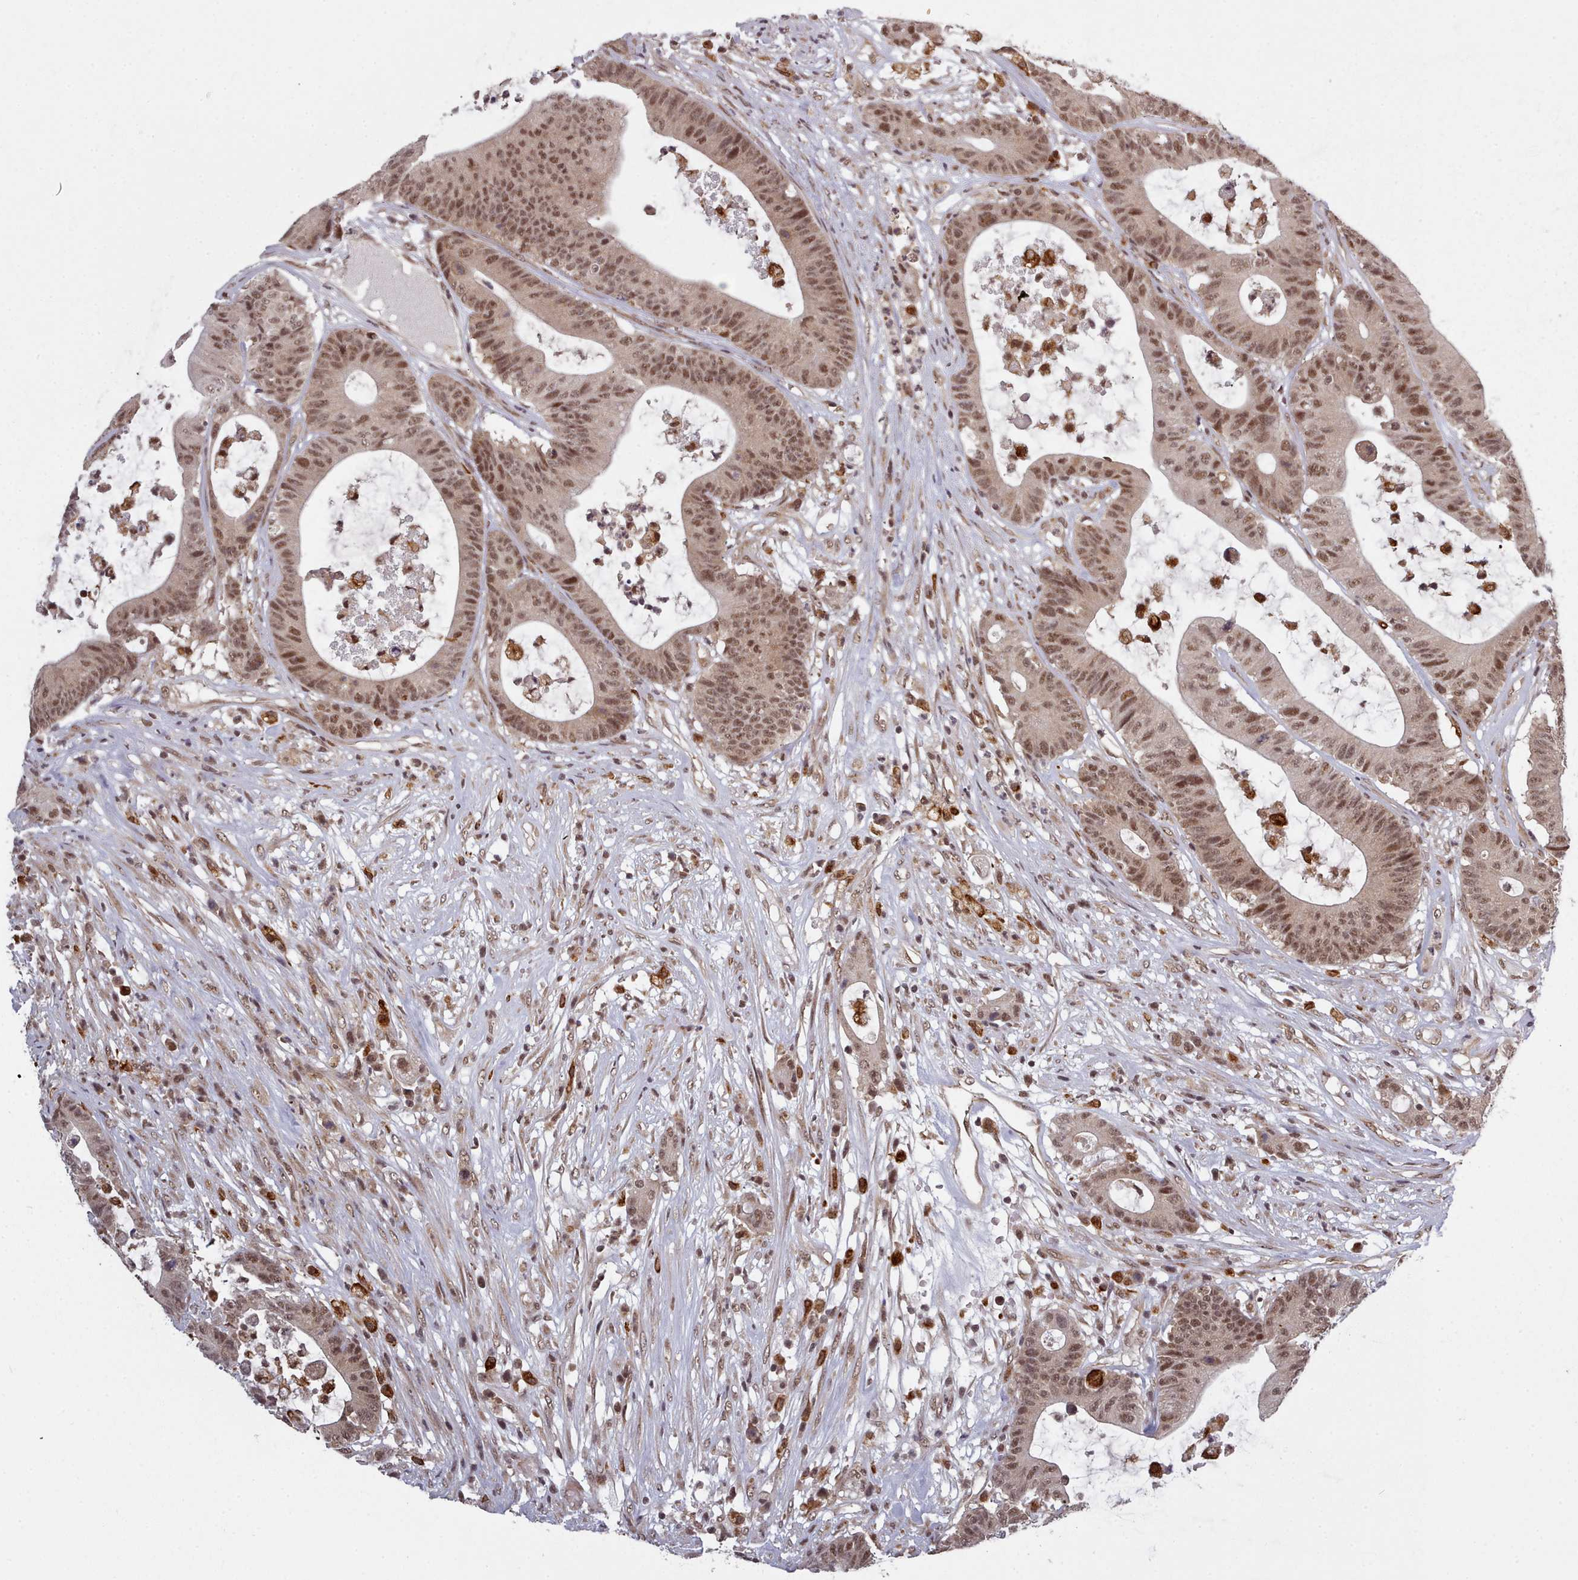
{"staining": {"intensity": "moderate", "quantity": ">75%", "location": "nuclear"}, "tissue": "colorectal cancer", "cell_type": "Tumor cells", "image_type": "cancer", "snomed": [{"axis": "morphology", "description": "Adenocarcinoma, NOS"}, {"axis": "topography", "description": "Colon"}], "caption": "Colorectal adenocarcinoma stained for a protein demonstrates moderate nuclear positivity in tumor cells.", "gene": "DHX8", "patient": {"sex": "female", "age": 84}}